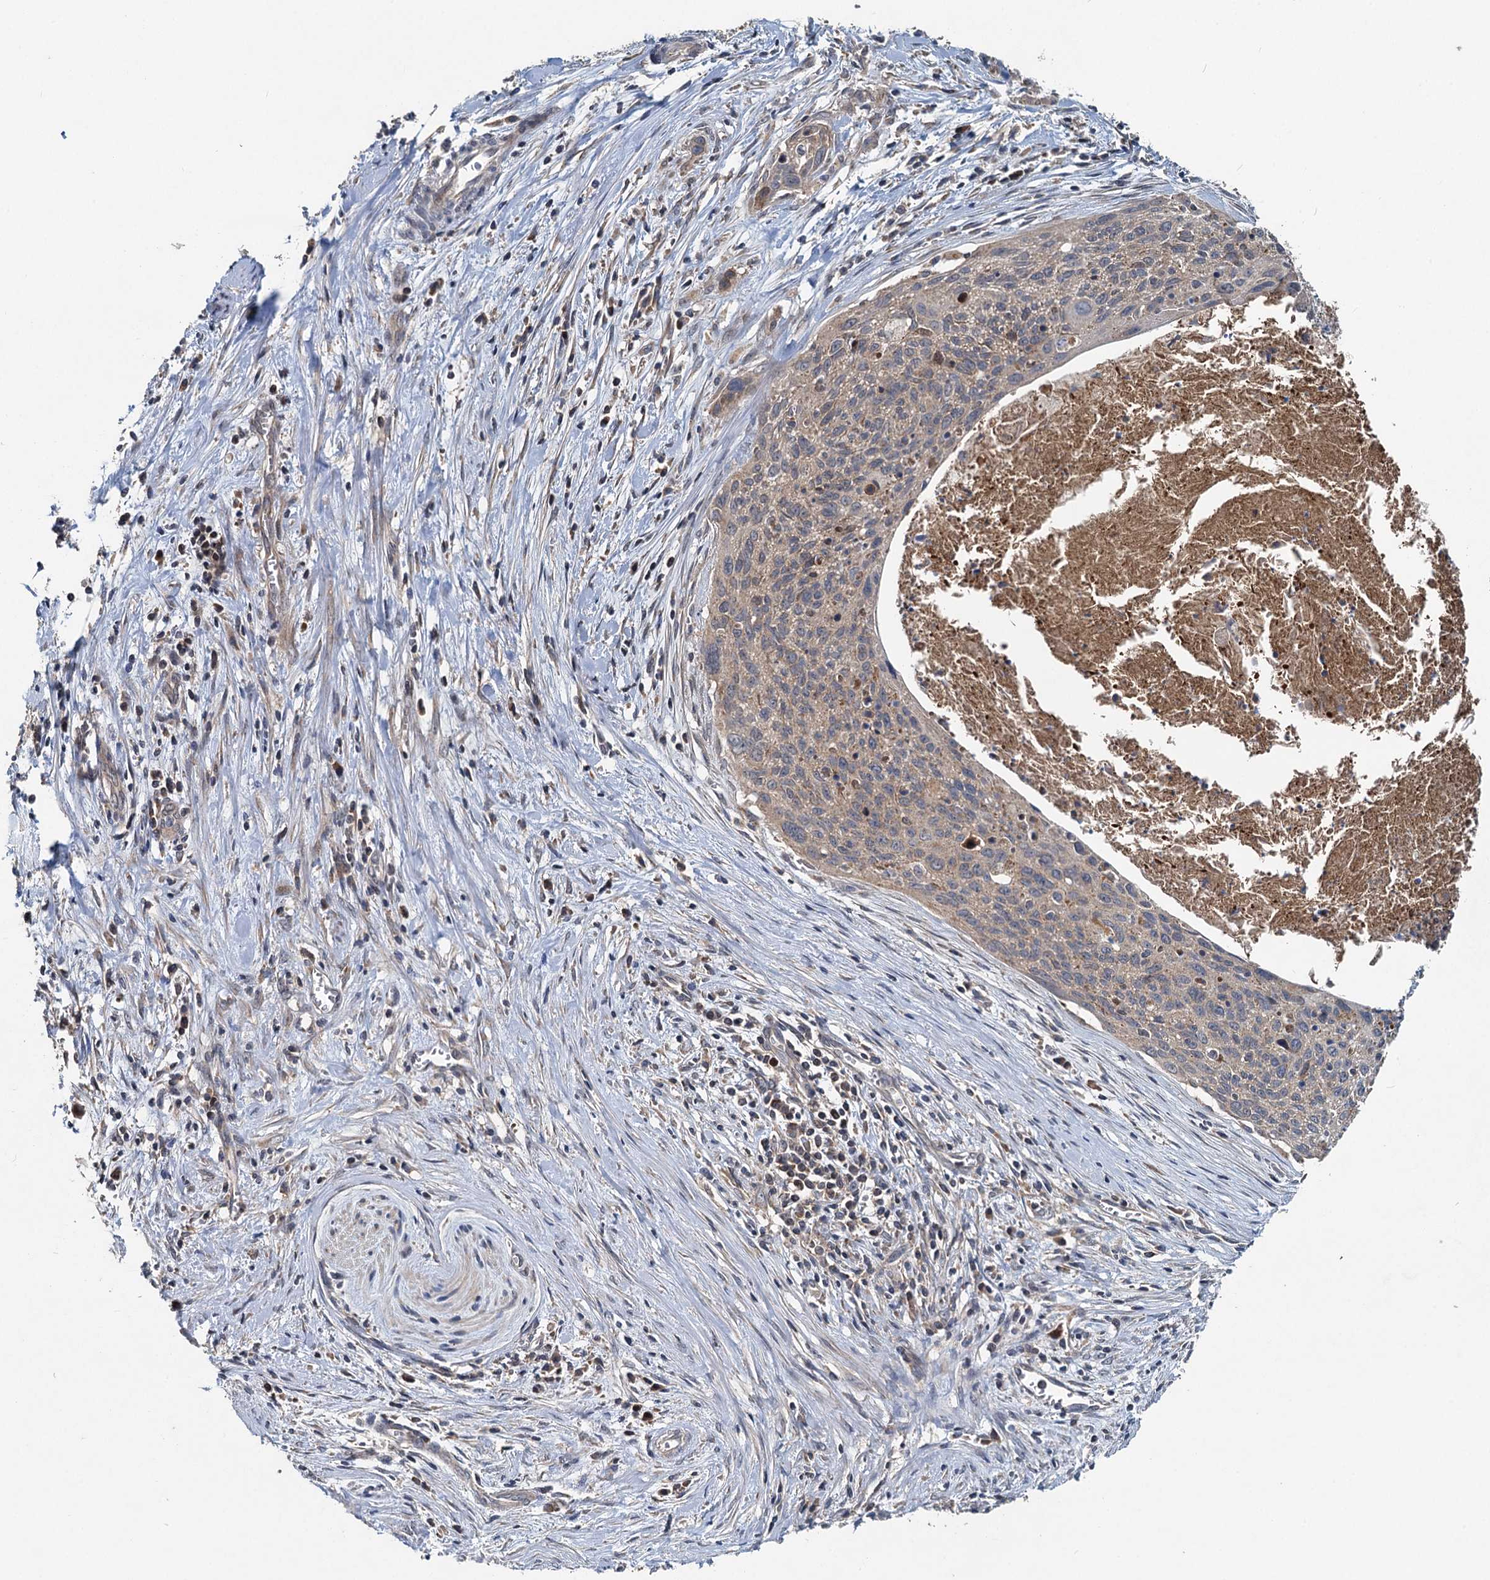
{"staining": {"intensity": "weak", "quantity": "25%-75%", "location": "cytoplasmic/membranous"}, "tissue": "cervical cancer", "cell_type": "Tumor cells", "image_type": "cancer", "snomed": [{"axis": "morphology", "description": "Squamous cell carcinoma, NOS"}, {"axis": "topography", "description": "Cervix"}], "caption": "Immunohistochemistry (IHC) (DAB (3,3'-diaminobenzidine)) staining of cervical squamous cell carcinoma shows weak cytoplasmic/membranous protein positivity in about 25%-75% of tumor cells.", "gene": "OTUB1", "patient": {"sex": "female", "age": 55}}